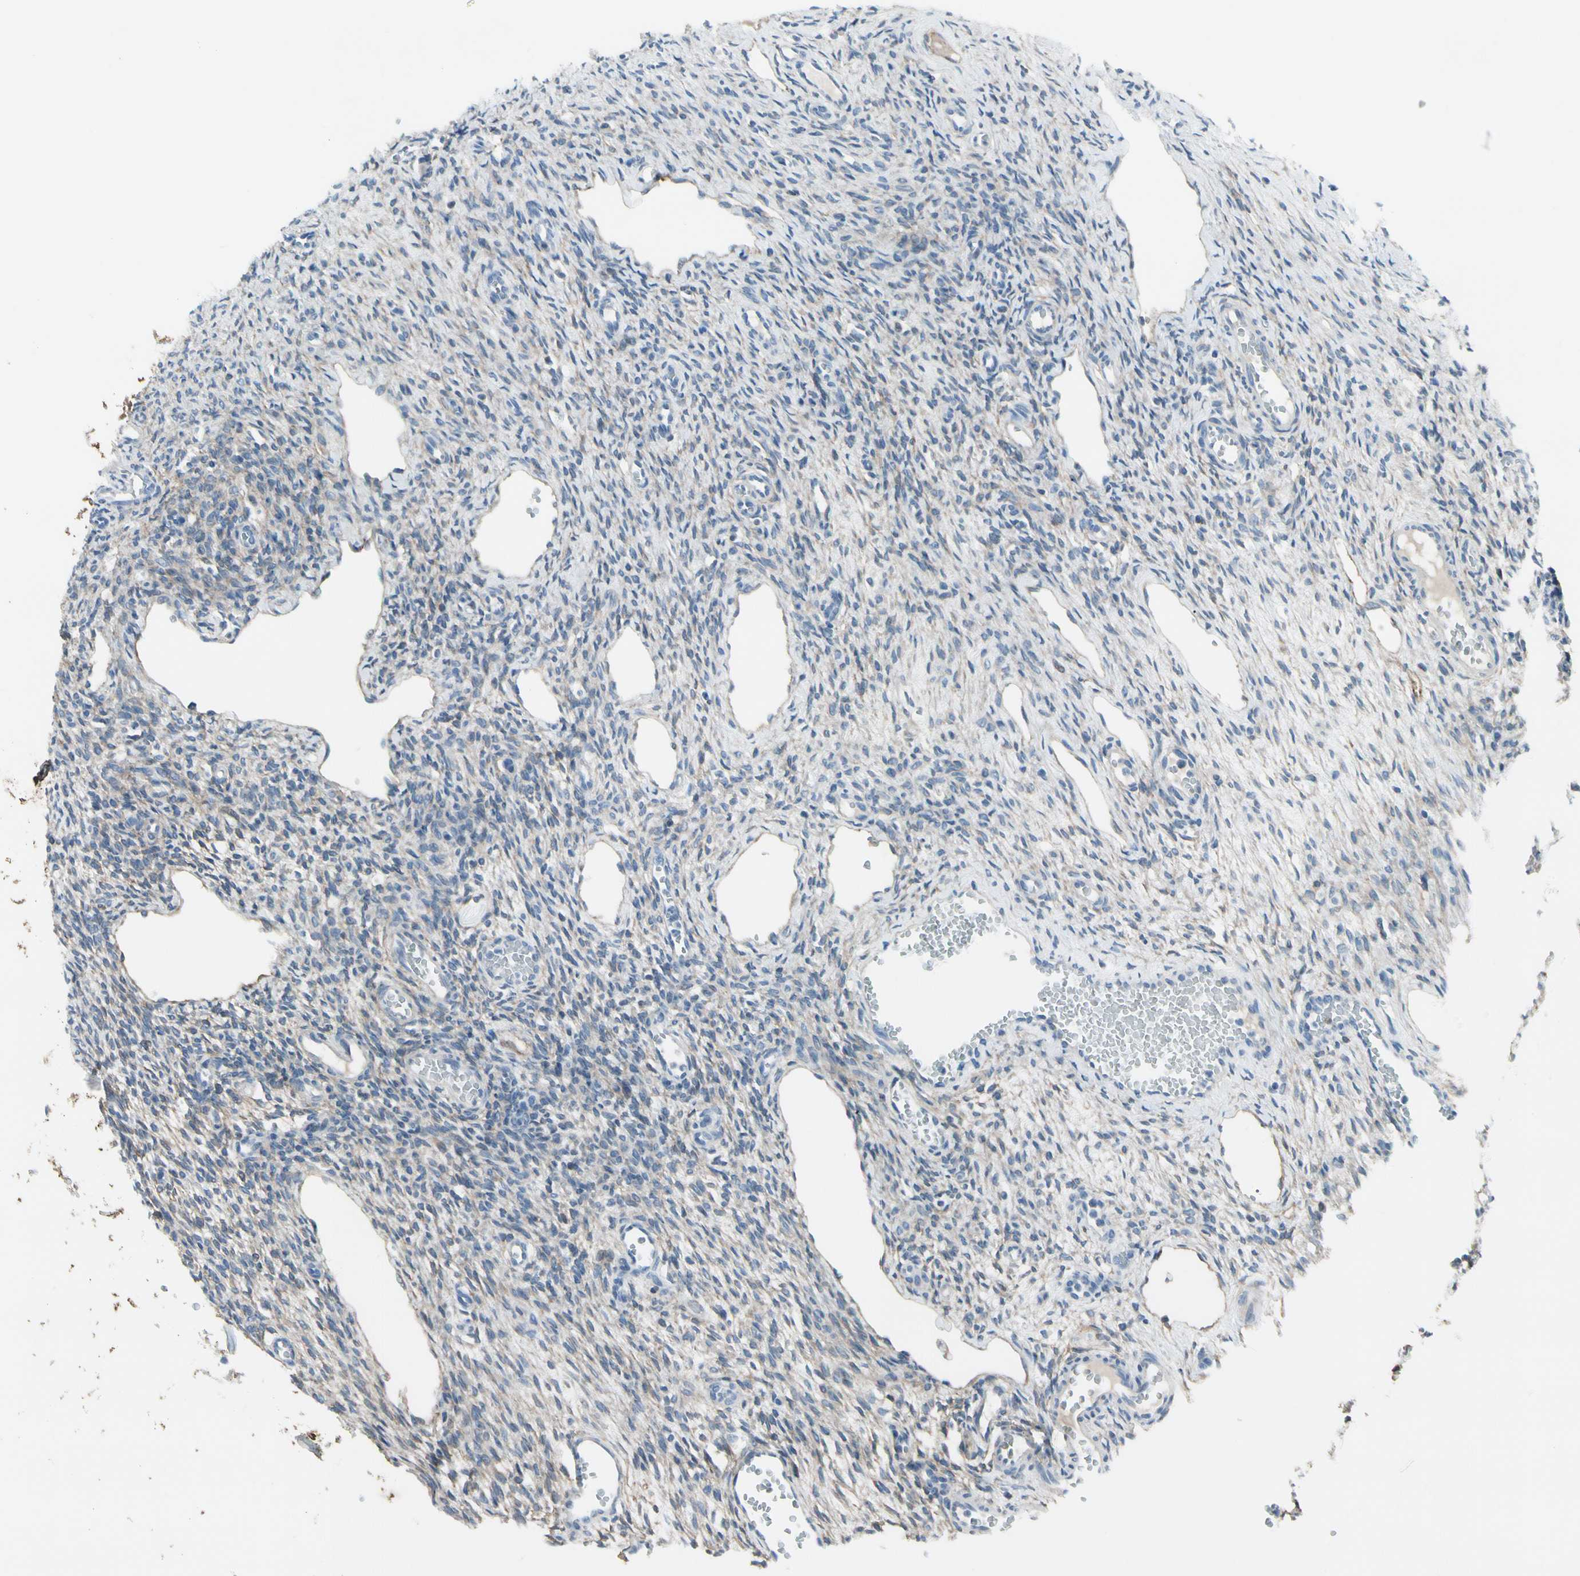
{"staining": {"intensity": "moderate", "quantity": "25%-75%", "location": "cytoplasmic/membranous"}, "tissue": "ovary", "cell_type": "Ovarian stroma cells", "image_type": "normal", "snomed": [{"axis": "morphology", "description": "Normal tissue, NOS"}, {"axis": "topography", "description": "Ovary"}], "caption": "Unremarkable ovary was stained to show a protein in brown. There is medium levels of moderate cytoplasmic/membranous expression in about 25%-75% of ovarian stroma cells.", "gene": "PIGR", "patient": {"sex": "female", "age": 33}}